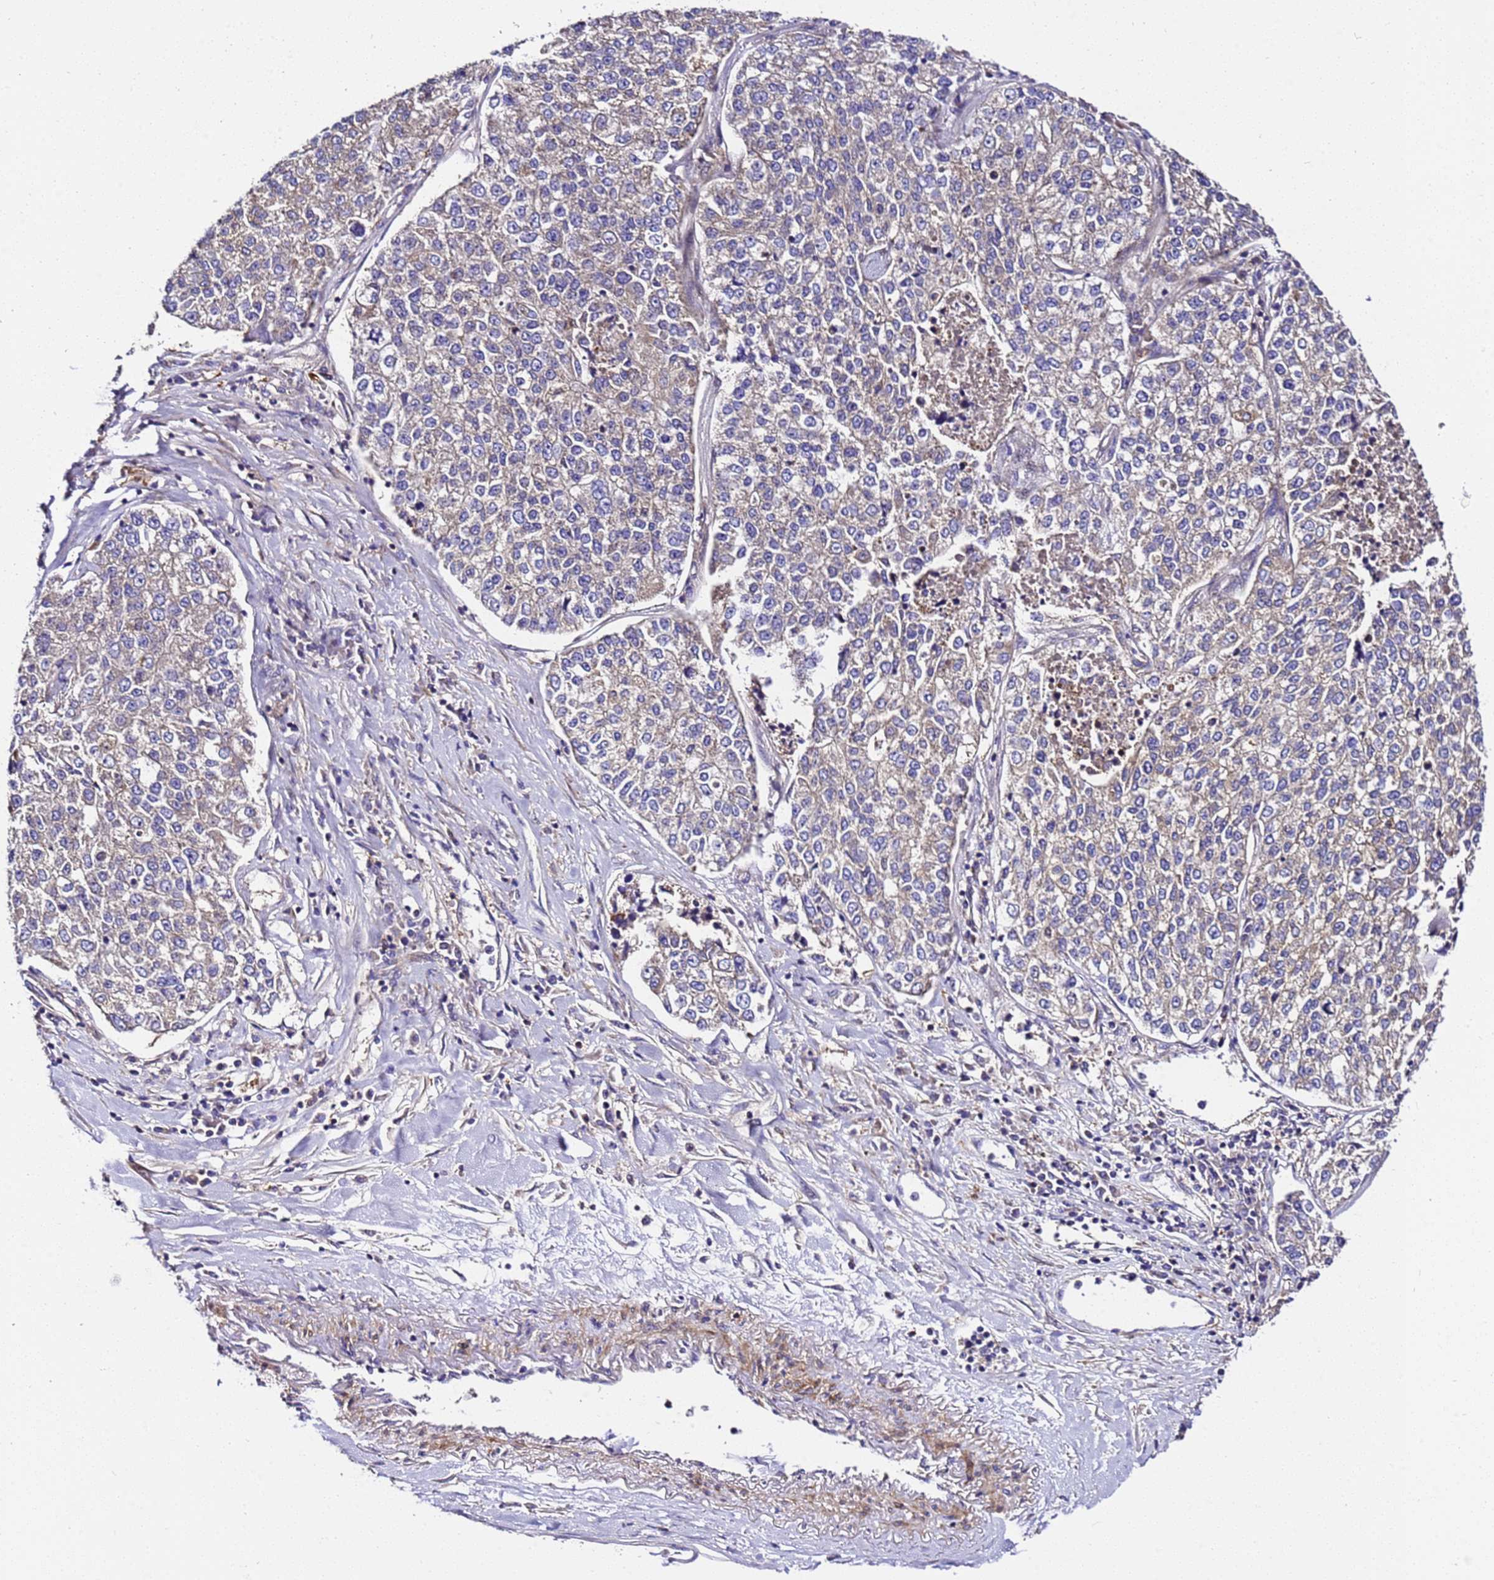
{"staining": {"intensity": "weak", "quantity": "25%-75%", "location": "cytoplasmic/membranous"}, "tissue": "lung cancer", "cell_type": "Tumor cells", "image_type": "cancer", "snomed": [{"axis": "morphology", "description": "Adenocarcinoma, NOS"}, {"axis": "topography", "description": "Lung"}], "caption": "Lung cancer tissue demonstrates weak cytoplasmic/membranous positivity in about 25%-75% of tumor cells, visualized by immunohistochemistry.", "gene": "ZNF417", "patient": {"sex": "male", "age": 49}}